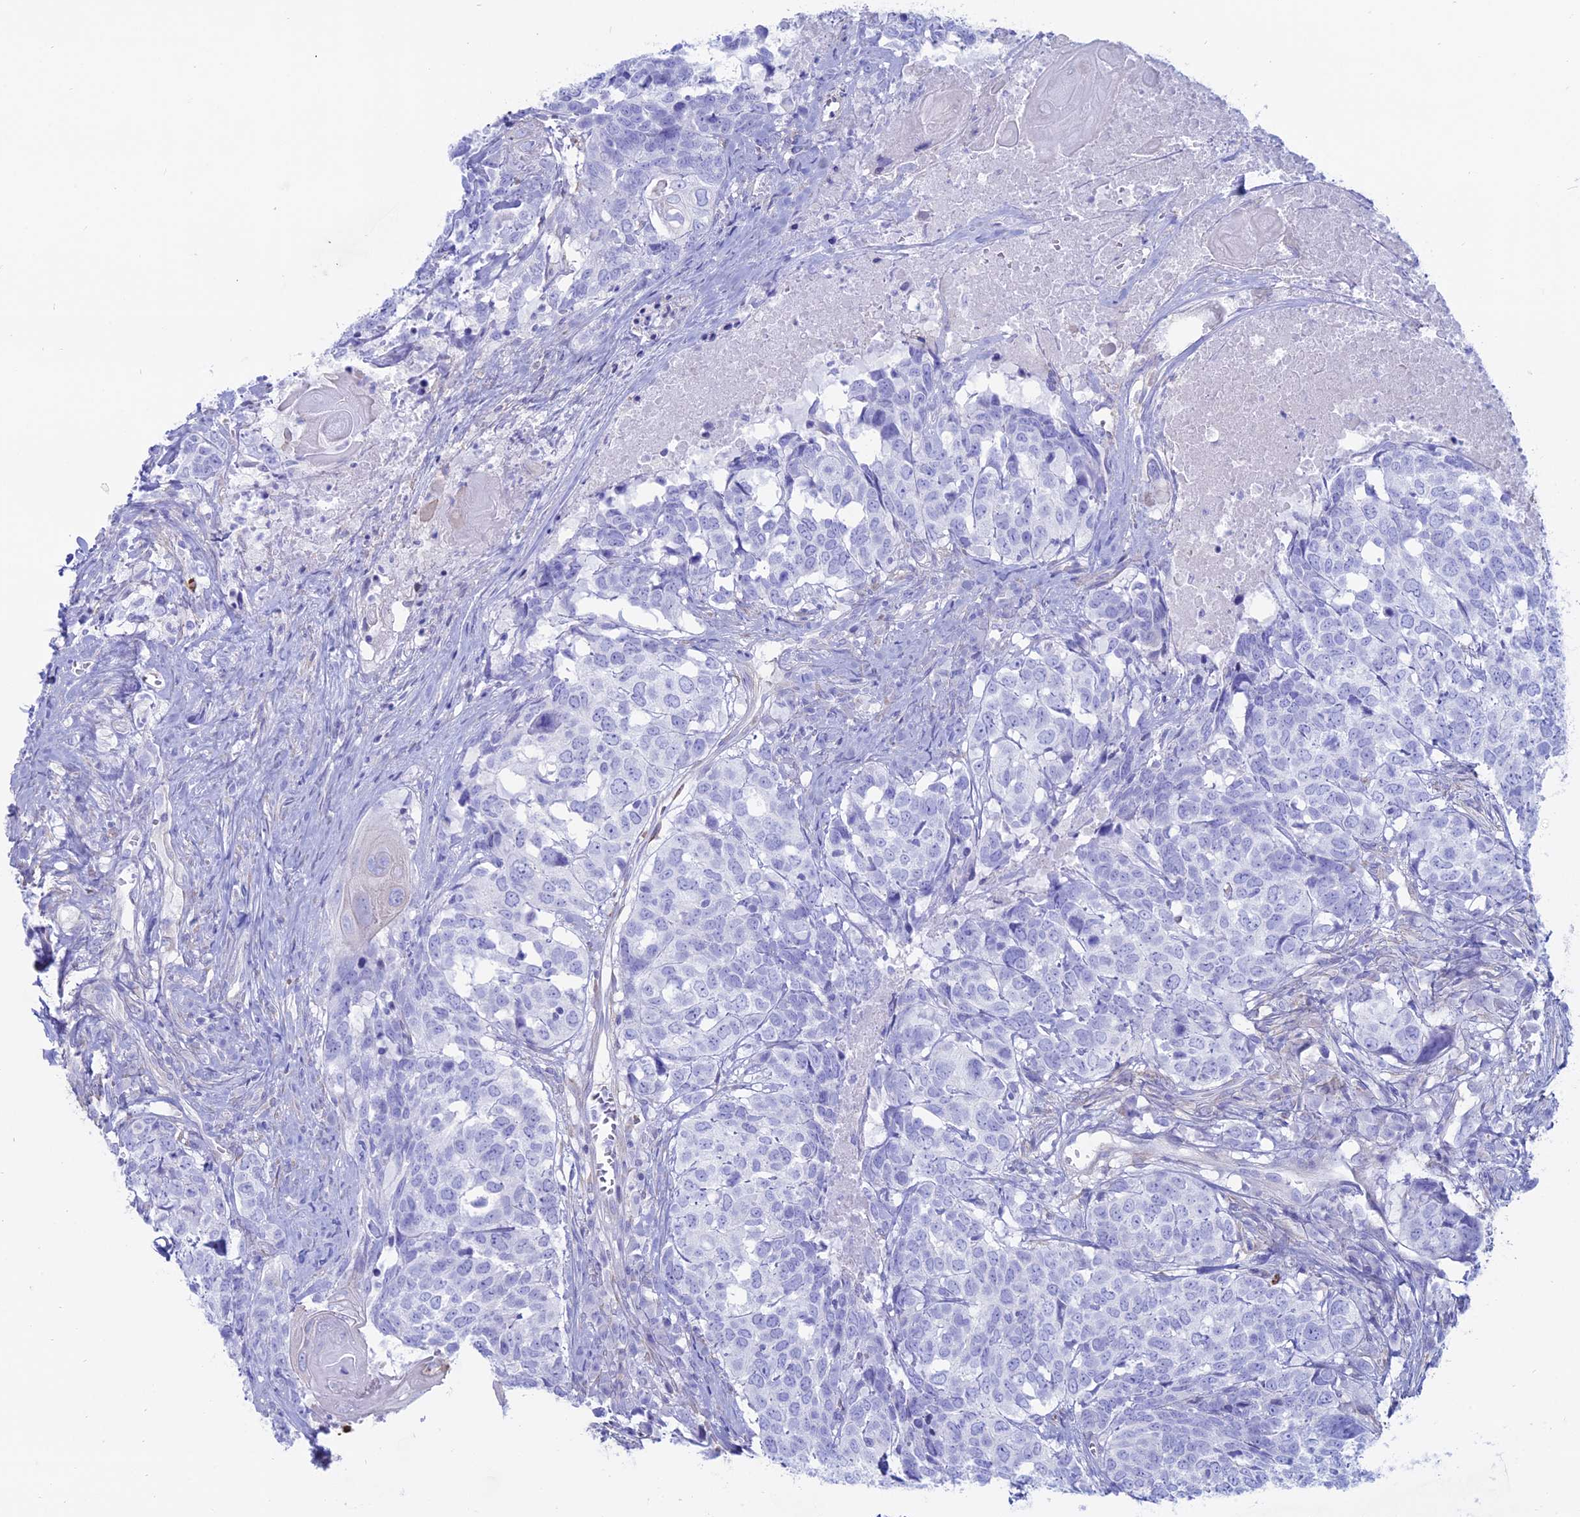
{"staining": {"intensity": "negative", "quantity": "none", "location": "none"}, "tissue": "head and neck cancer", "cell_type": "Tumor cells", "image_type": "cancer", "snomed": [{"axis": "morphology", "description": "Squamous cell carcinoma, NOS"}, {"axis": "topography", "description": "Head-Neck"}], "caption": "IHC image of human squamous cell carcinoma (head and neck) stained for a protein (brown), which exhibits no staining in tumor cells. The staining is performed using DAB (3,3'-diaminobenzidine) brown chromogen with nuclei counter-stained in using hematoxylin.", "gene": "OR2AE1", "patient": {"sex": "male", "age": 66}}